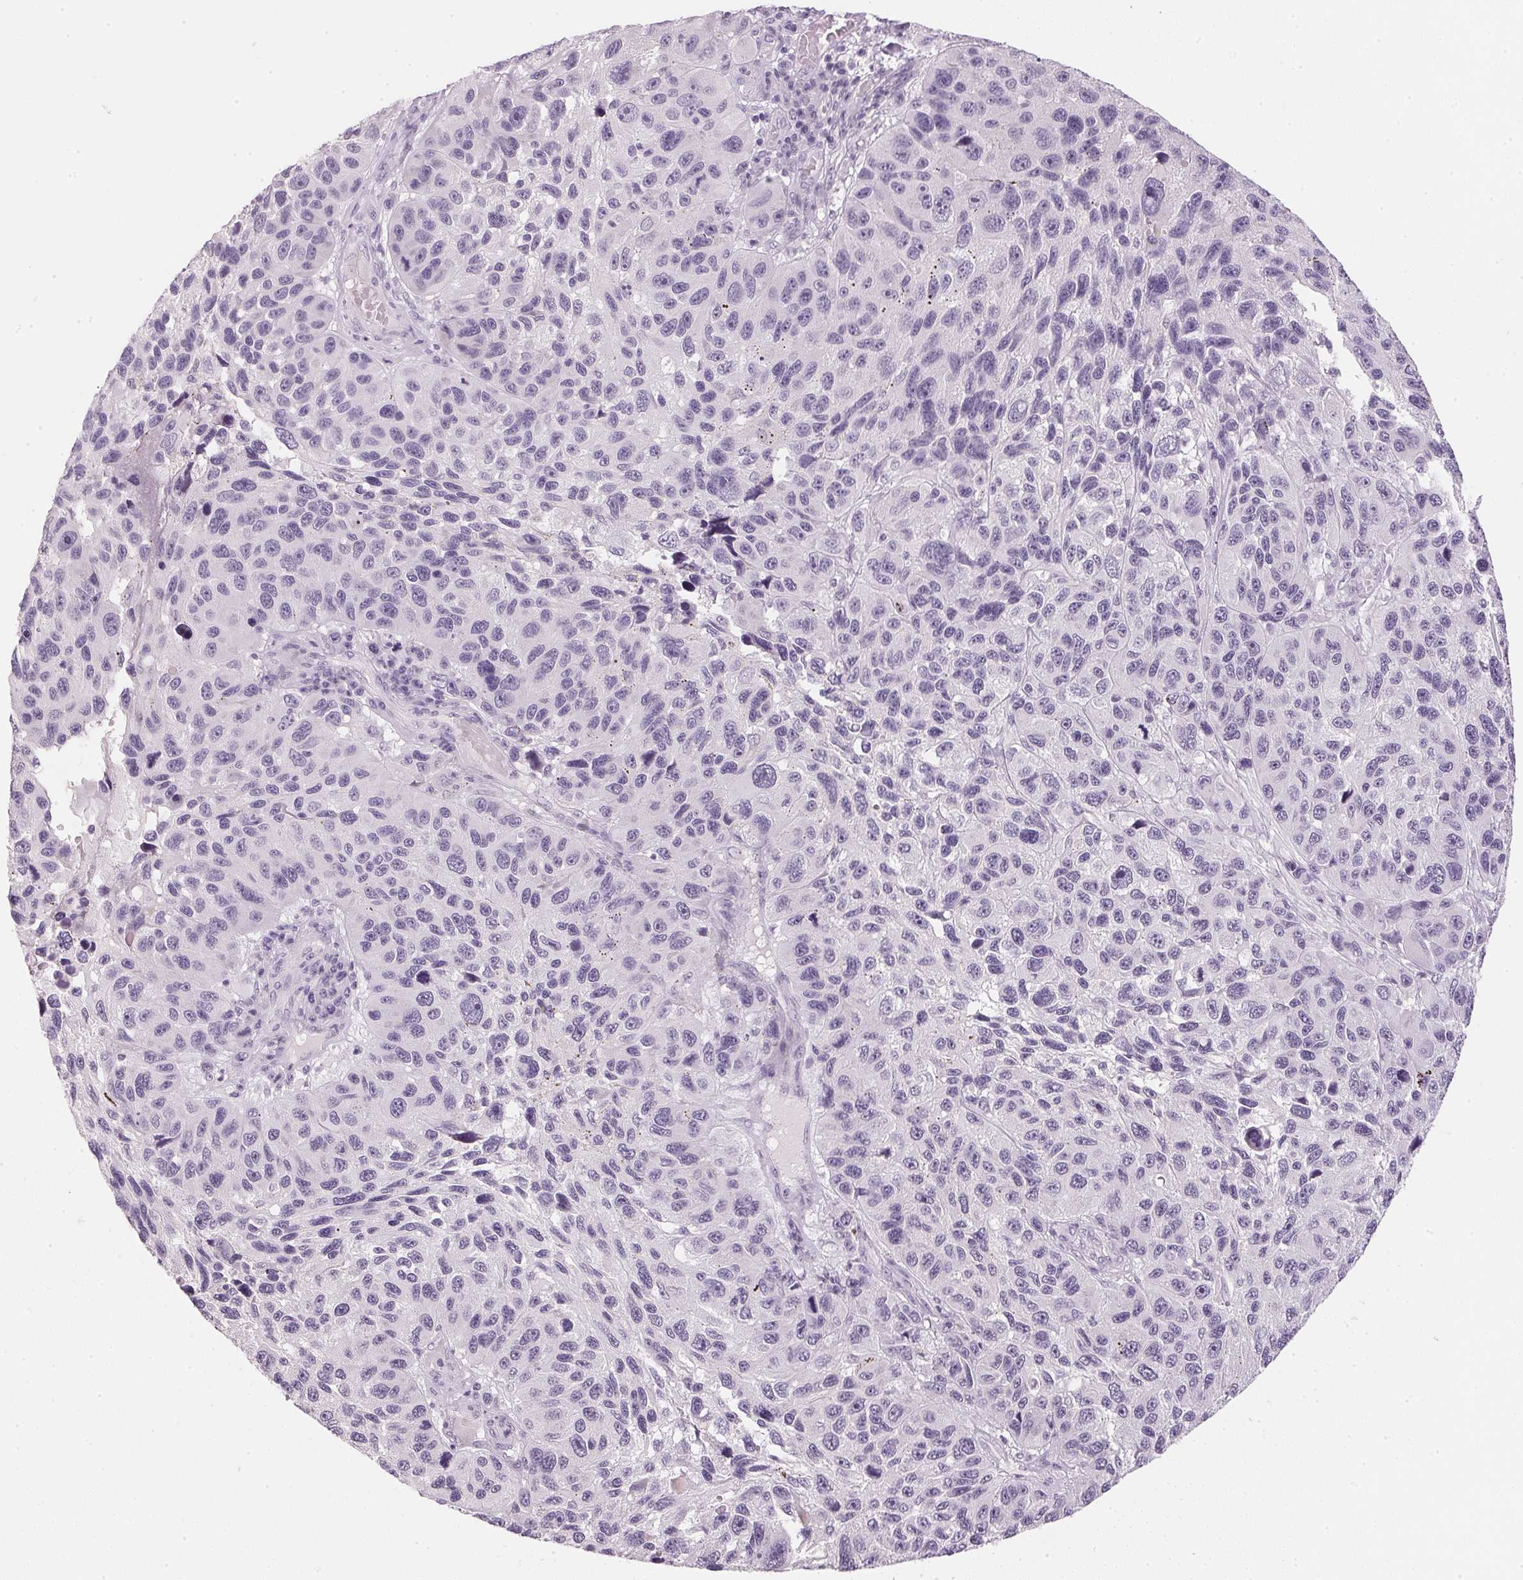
{"staining": {"intensity": "negative", "quantity": "none", "location": "none"}, "tissue": "melanoma", "cell_type": "Tumor cells", "image_type": "cancer", "snomed": [{"axis": "morphology", "description": "Malignant melanoma, NOS"}, {"axis": "topography", "description": "Skin"}], "caption": "Immunohistochemistry of melanoma exhibits no expression in tumor cells.", "gene": "IGFBP1", "patient": {"sex": "male", "age": 53}}